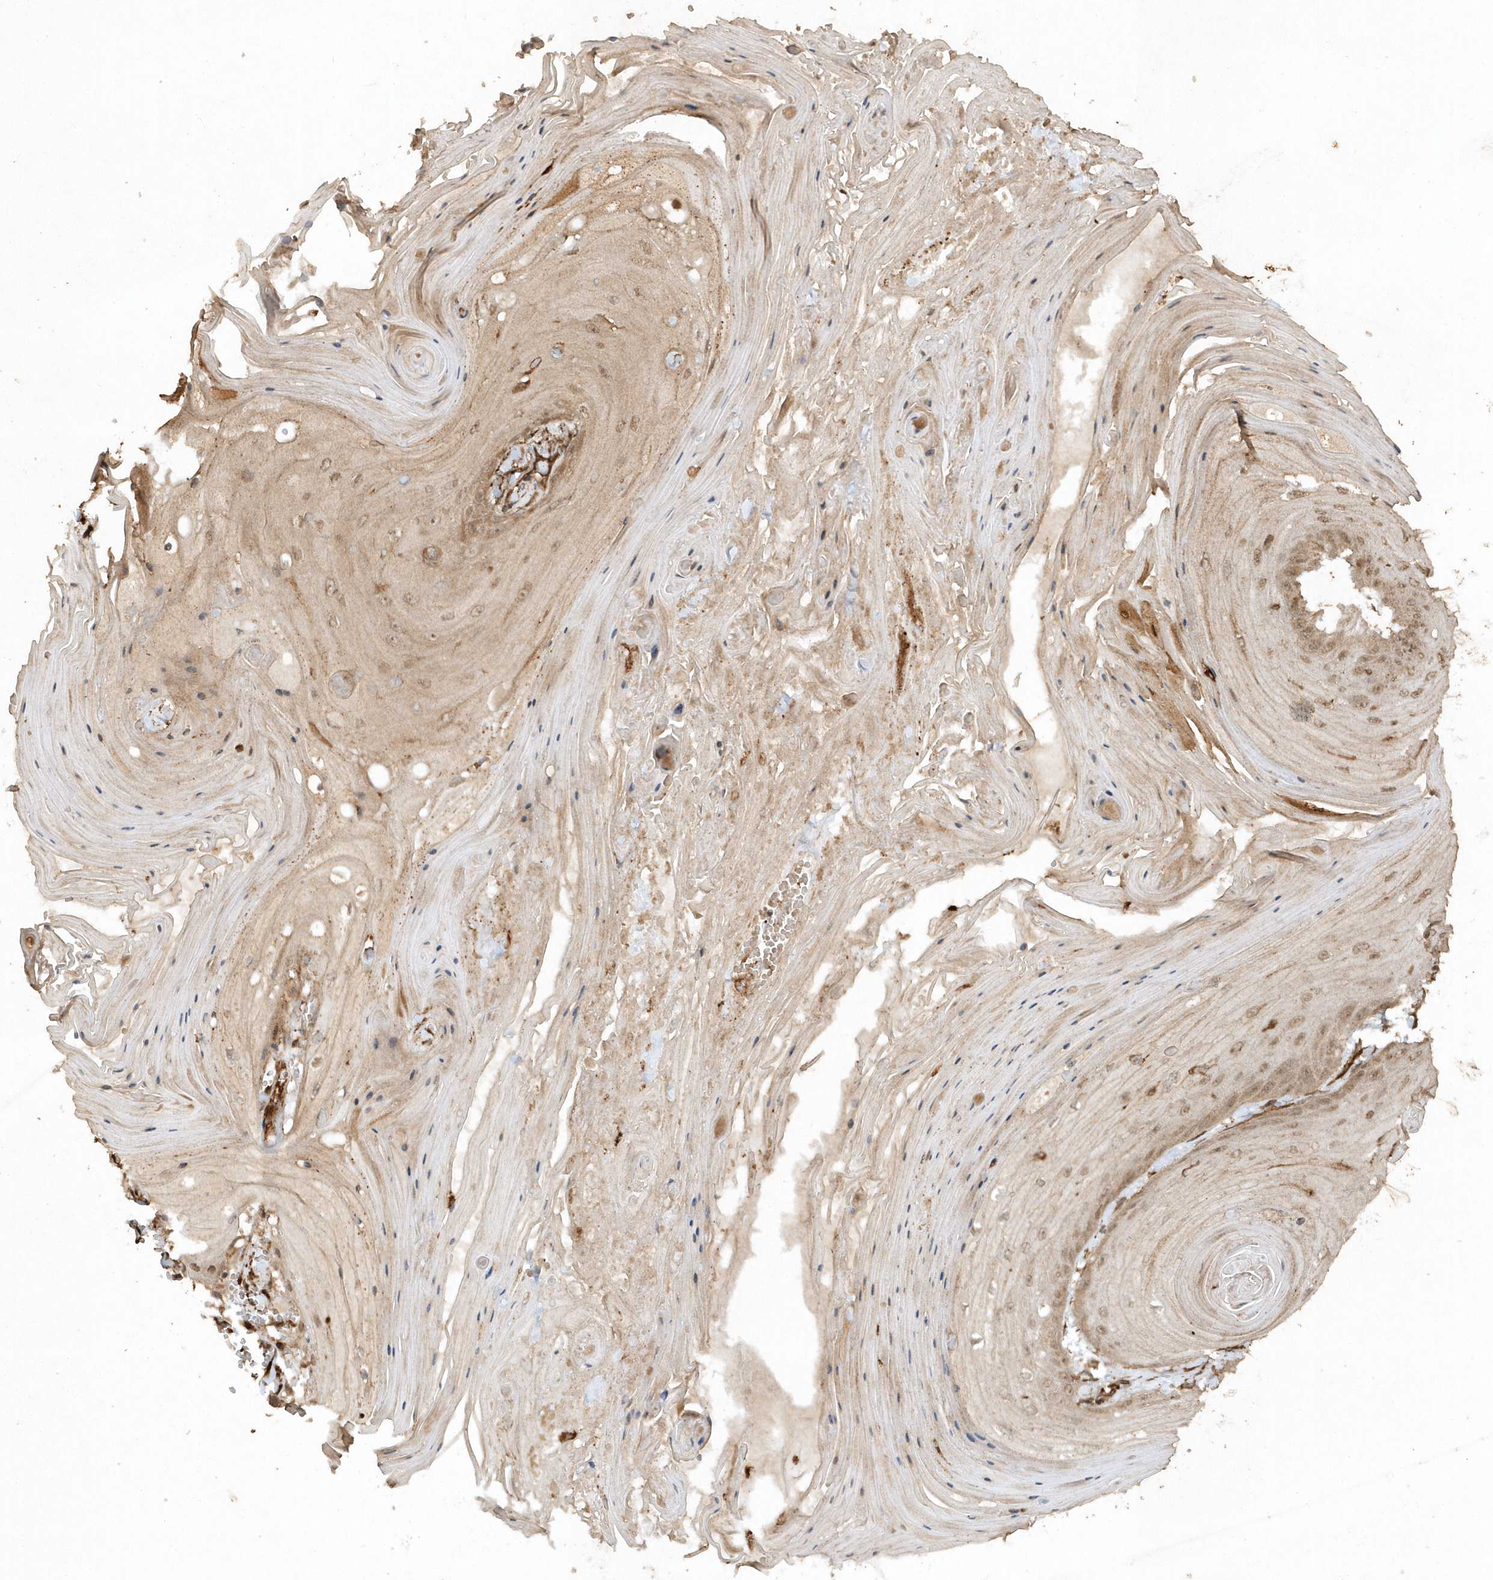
{"staining": {"intensity": "weak", "quantity": "<25%", "location": "cytoplasmic/membranous"}, "tissue": "skin cancer", "cell_type": "Tumor cells", "image_type": "cancer", "snomed": [{"axis": "morphology", "description": "Squamous cell carcinoma, NOS"}, {"axis": "topography", "description": "Skin"}], "caption": "Immunohistochemical staining of skin cancer demonstrates no significant positivity in tumor cells.", "gene": "AVPI1", "patient": {"sex": "male", "age": 74}}